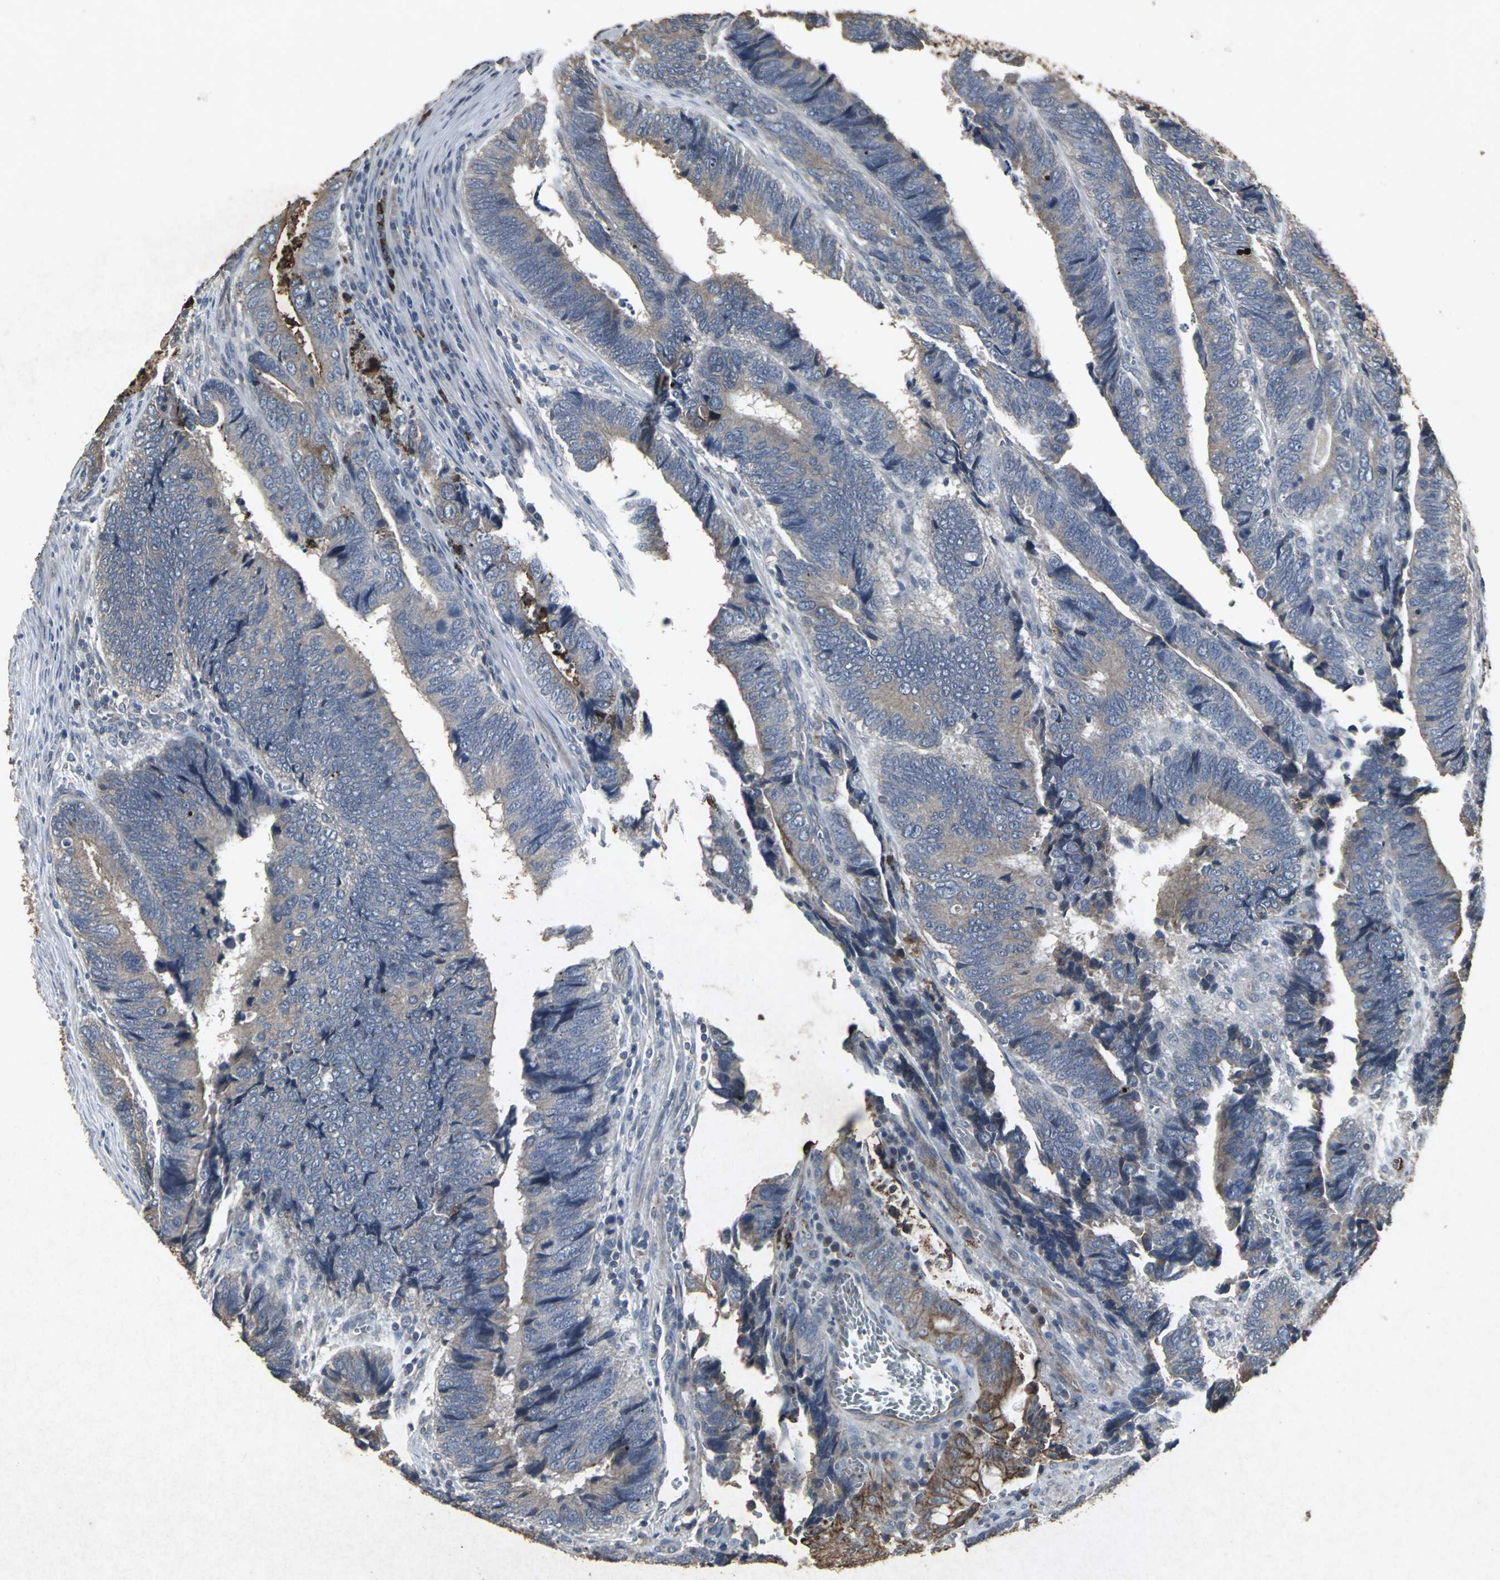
{"staining": {"intensity": "weak", "quantity": ">75%", "location": "cytoplasmic/membranous"}, "tissue": "colorectal cancer", "cell_type": "Tumor cells", "image_type": "cancer", "snomed": [{"axis": "morphology", "description": "Adenocarcinoma, NOS"}, {"axis": "topography", "description": "Colon"}], "caption": "IHC (DAB (3,3'-diaminobenzidine)) staining of human colorectal adenocarcinoma reveals weak cytoplasmic/membranous protein expression in about >75% of tumor cells.", "gene": "CCR9", "patient": {"sex": "male", "age": 72}}